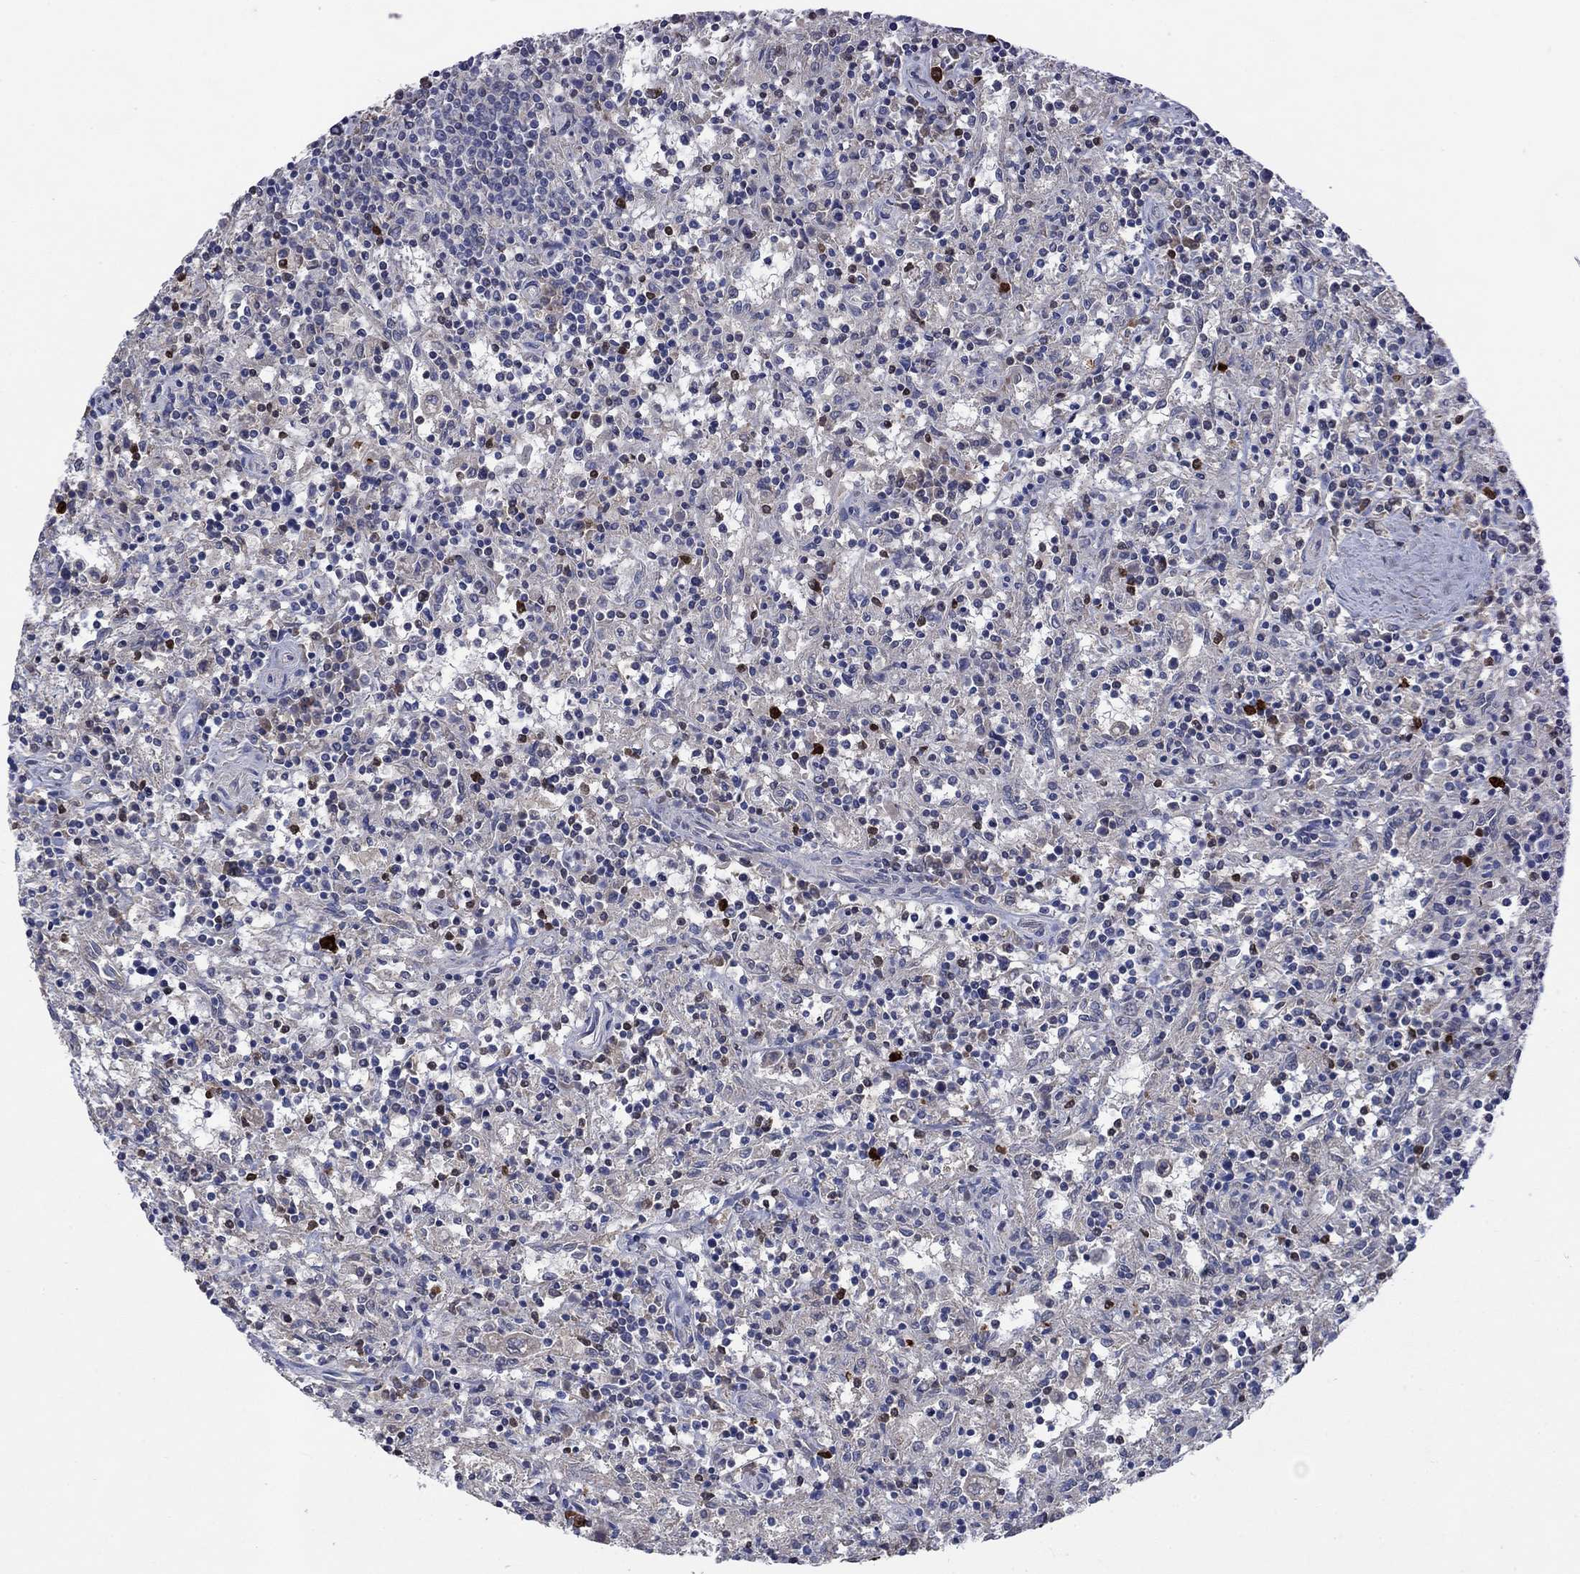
{"staining": {"intensity": "negative", "quantity": "none", "location": "none"}, "tissue": "lymphoma", "cell_type": "Tumor cells", "image_type": "cancer", "snomed": [{"axis": "morphology", "description": "Malignant lymphoma, non-Hodgkin's type, Low grade"}, {"axis": "topography", "description": "Spleen"}], "caption": "Immunohistochemistry image of neoplastic tissue: lymphoma stained with DAB demonstrates no significant protein expression in tumor cells.", "gene": "HTN1", "patient": {"sex": "male", "age": 62}}